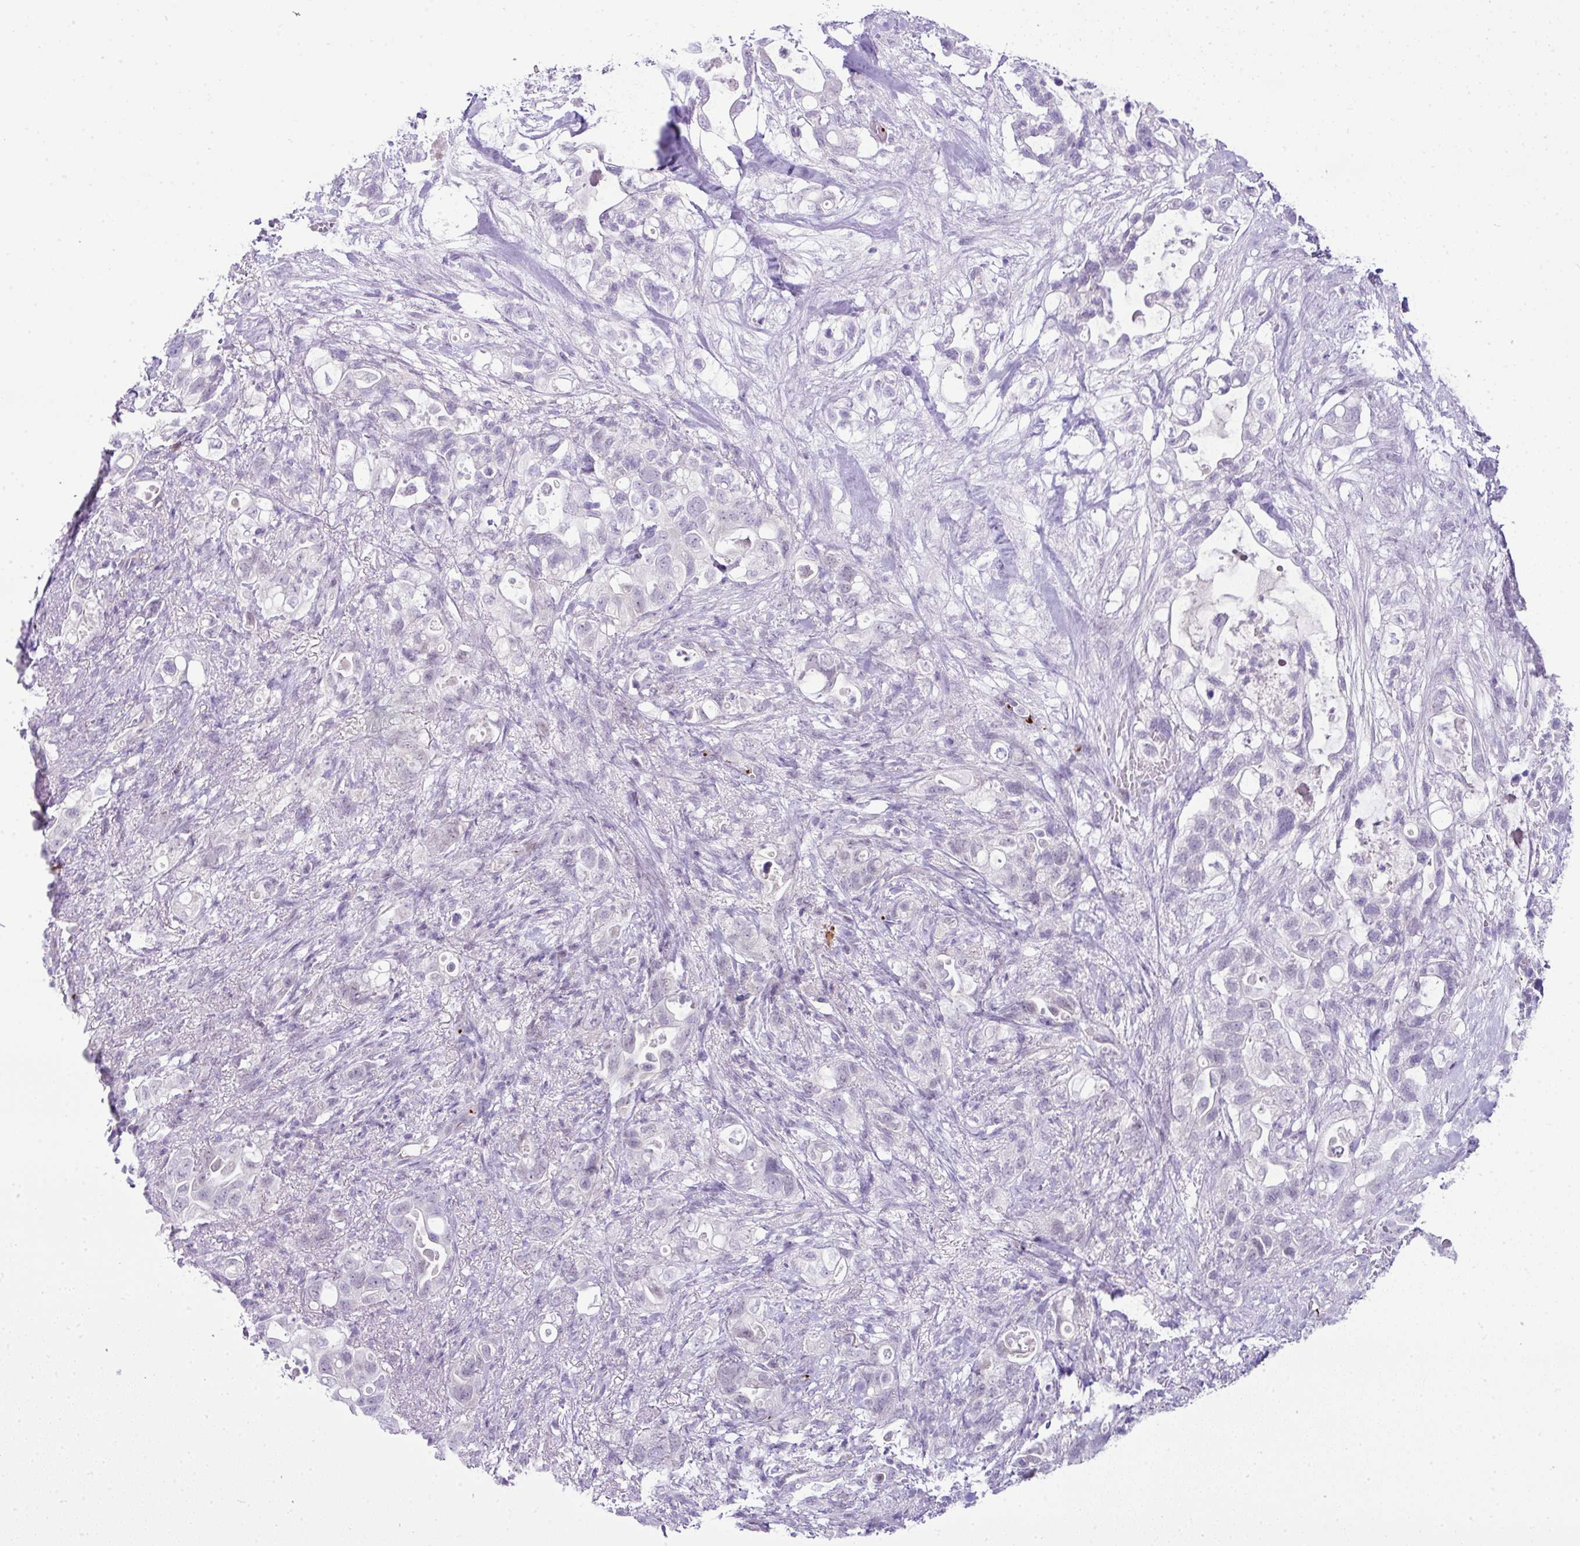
{"staining": {"intensity": "negative", "quantity": "none", "location": "none"}, "tissue": "pancreatic cancer", "cell_type": "Tumor cells", "image_type": "cancer", "snomed": [{"axis": "morphology", "description": "Adenocarcinoma, NOS"}, {"axis": "topography", "description": "Pancreas"}], "caption": "An image of human pancreatic cancer (adenocarcinoma) is negative for staining in tumor cells. (DAB (3,3'-diaminobenzidine) IHC visualized using brightfield microscopy, high magnification).", "gene": "CMTM5", "patient": {"sex": "female", "age": 72}}